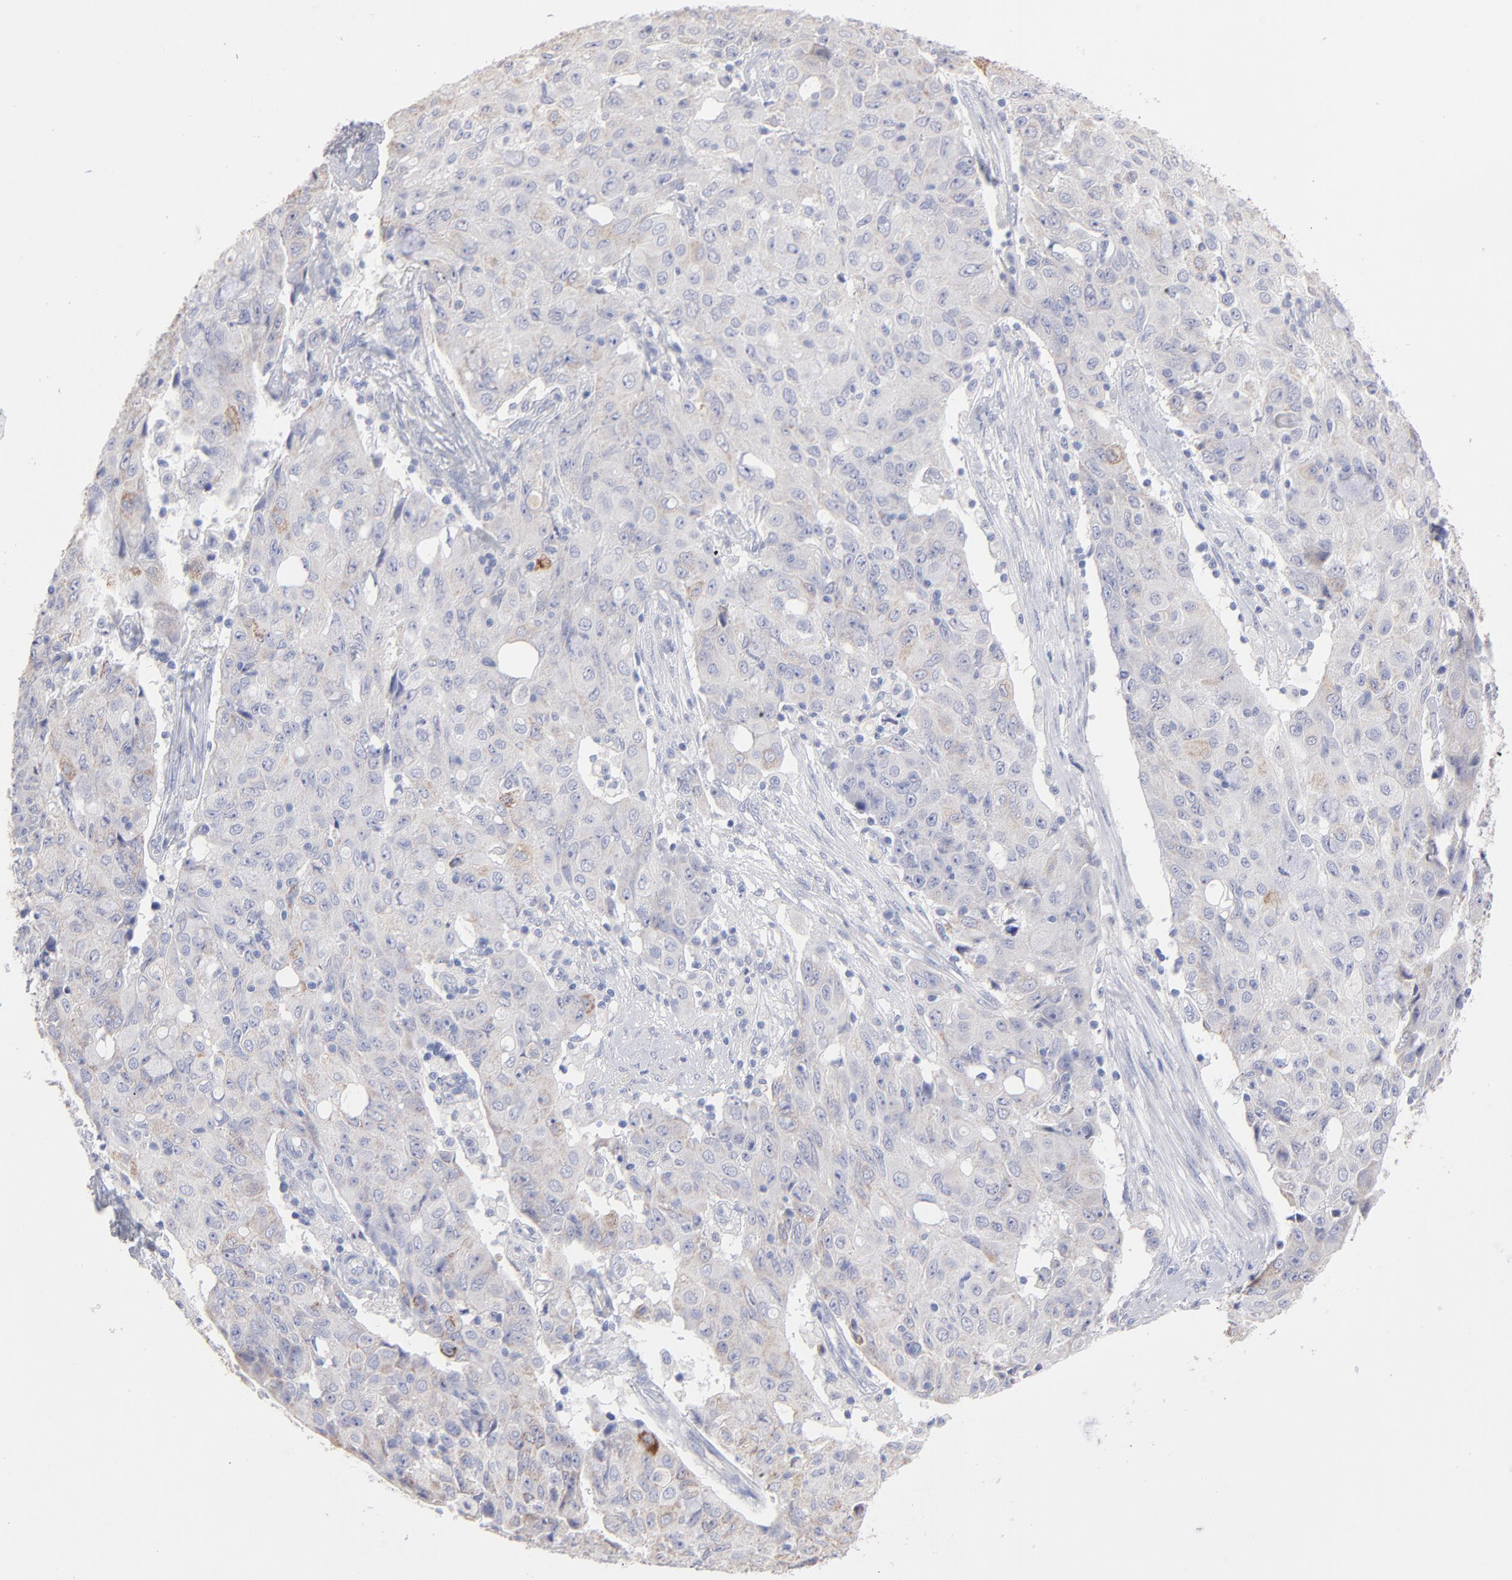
{"staining": {"intensity": "weak", "quantity": "<25%", "location": "cytoplasmic/membranous"}, "tissue": "ovarian cancer", "cell_type": "Tumor cells", "image_type": "cancer", "snomed": [{"axis": "morphology", "description": "Carcinoma, endometroid"}, {"axis": "topography", "description": "Ovary"}], "caption": "Ovarian cancer was stained to show a protein in brown. There is no significant expression in tumor cells. (DAB (3,3'-diaminobenzidine) immunohistochemistry, high magnification).", "gene": "TST", "patient": {"sex": "female", "age": 42}}